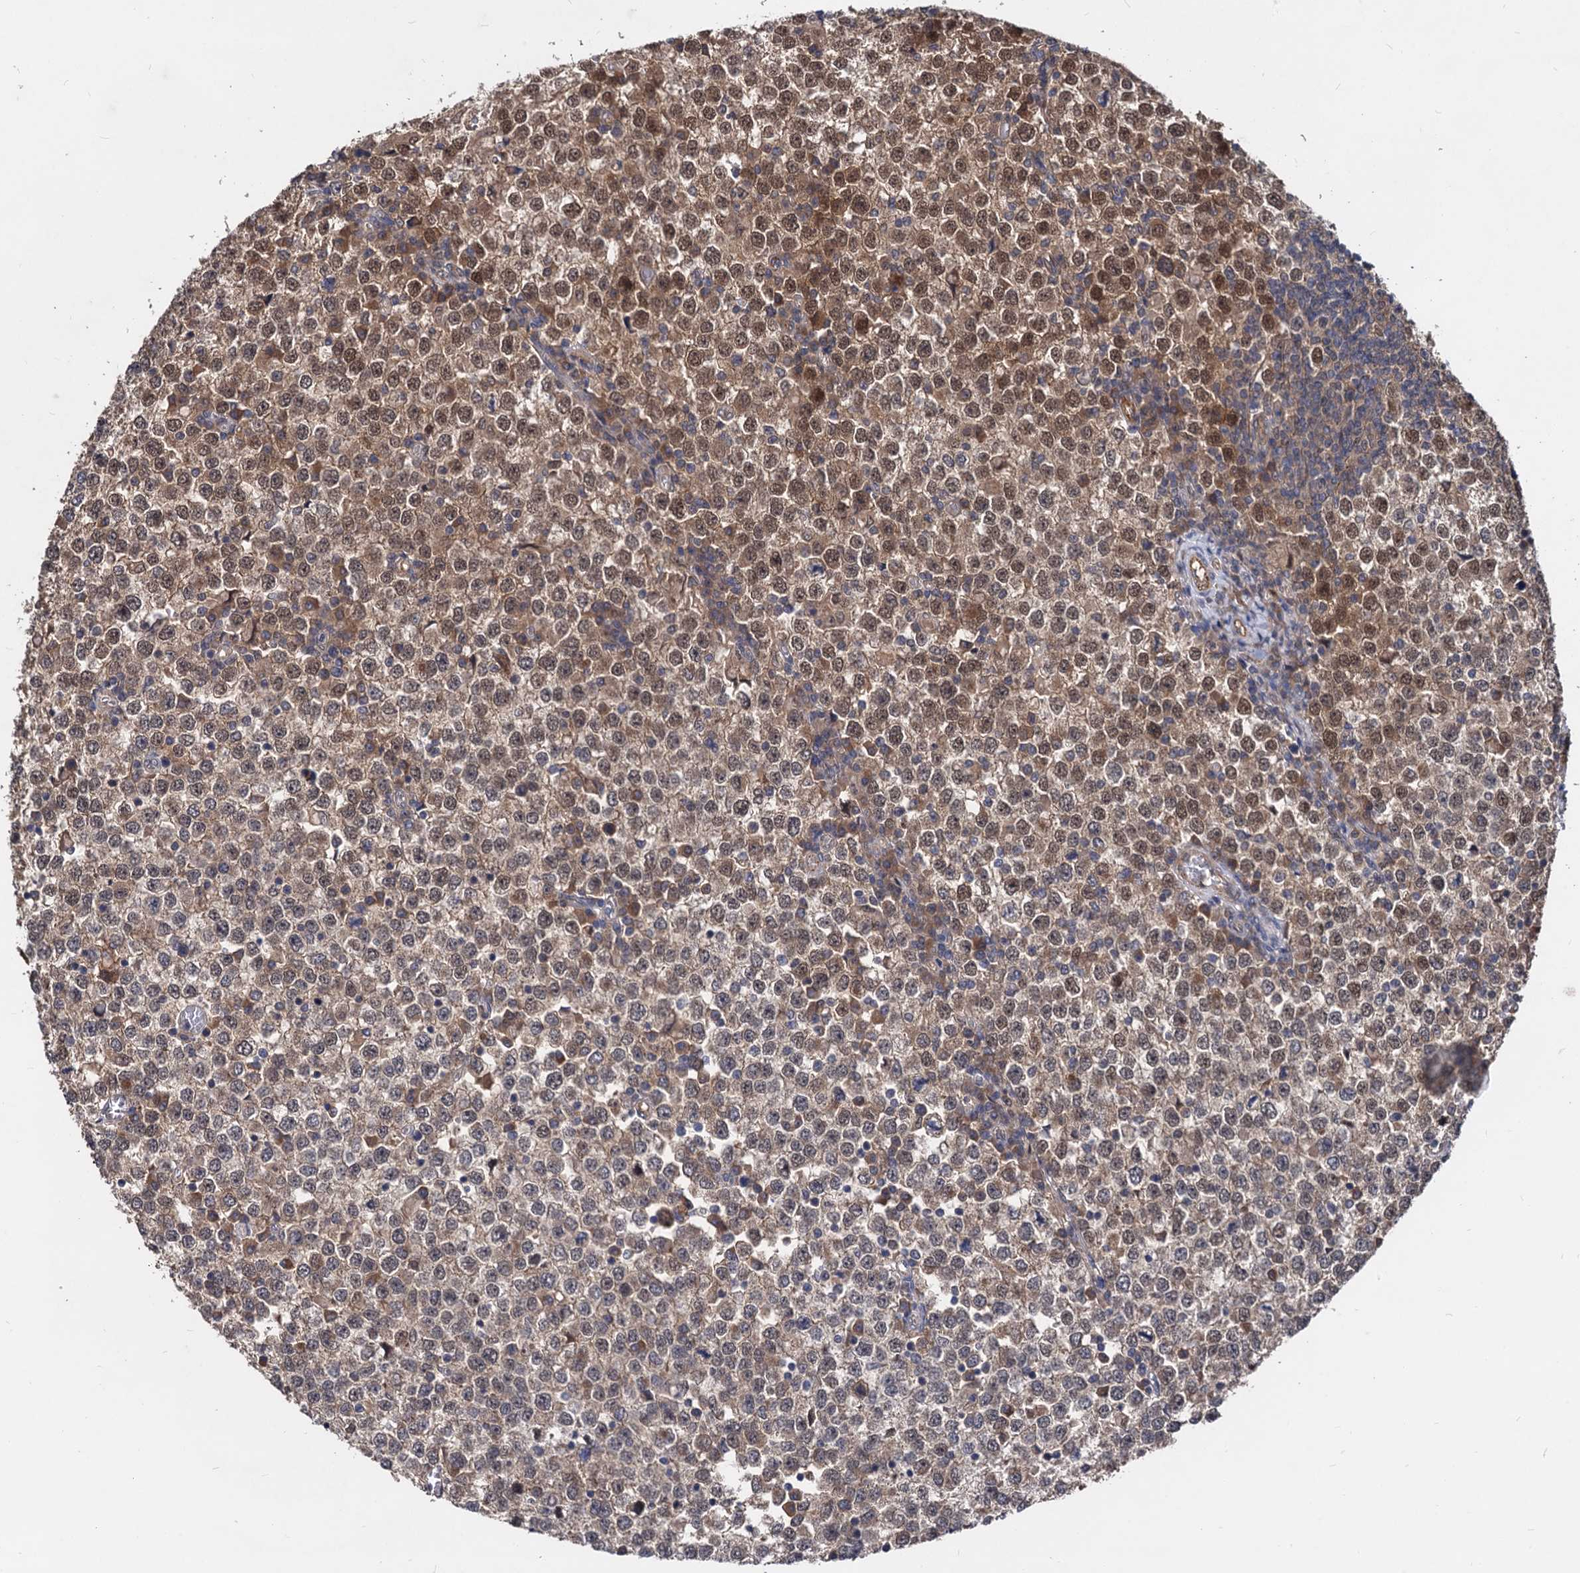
{"staining": {"intensity": "moderate", "quantity": "25%-75%", "location": "nuclear"}, "tissue": "testis cancer", "cell_type": "Tumor cells", "image_type": "cancer", "snomed": [{"axis": "morphology", "description": "Seminoma, NOS"}, {"axis": "topography", "description": "Testis"}], "caption": "Protein expression analysis of human testis cancer reveals moderate nuclear expression in about 25%-75% of tumor cells.", "gene": "PSMD4", "patient": {"sex": "male", "age": 65}}